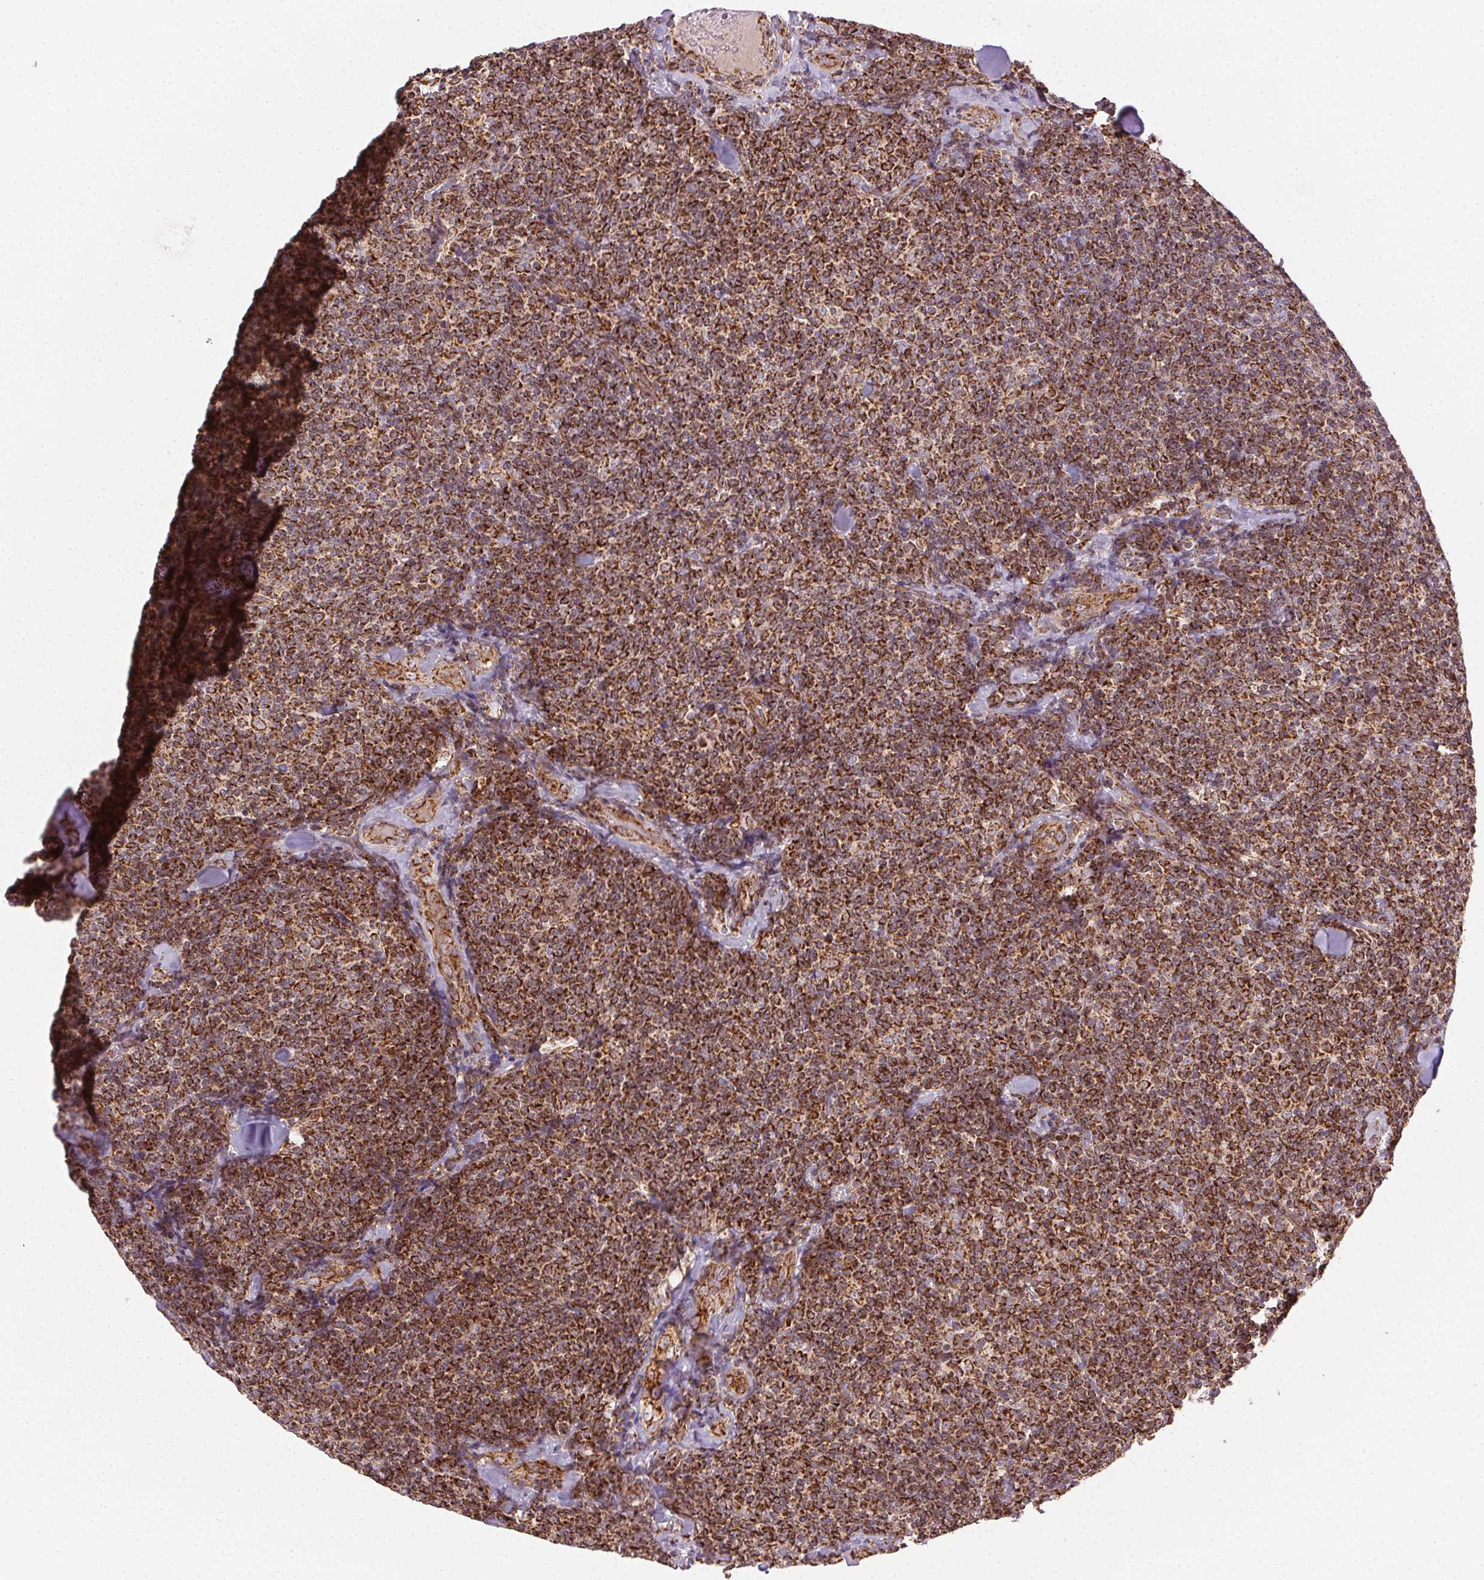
{"staining": {"intensity": "strong", "quantity": ">75%", "location": "cytoplasmic/membranous"}, "tissue": "lymphoma", "cell_type": "Tumor cells", "image_type": "cancer", "snomed": [{"axis": "morphology", "description": "Malignant lymphoma, non-Hodgkin's type, Low grade"}, {"axis": "topography", "description": "Lymph node"}], "caption": "This image shows immunohistochemistry staining of lymphoma, with high strong cytoplasmic/membranous staining in approximately >75% of tumor cells.", "gene": "CLPB", "patient": {"sex": "female", "age": 56}}